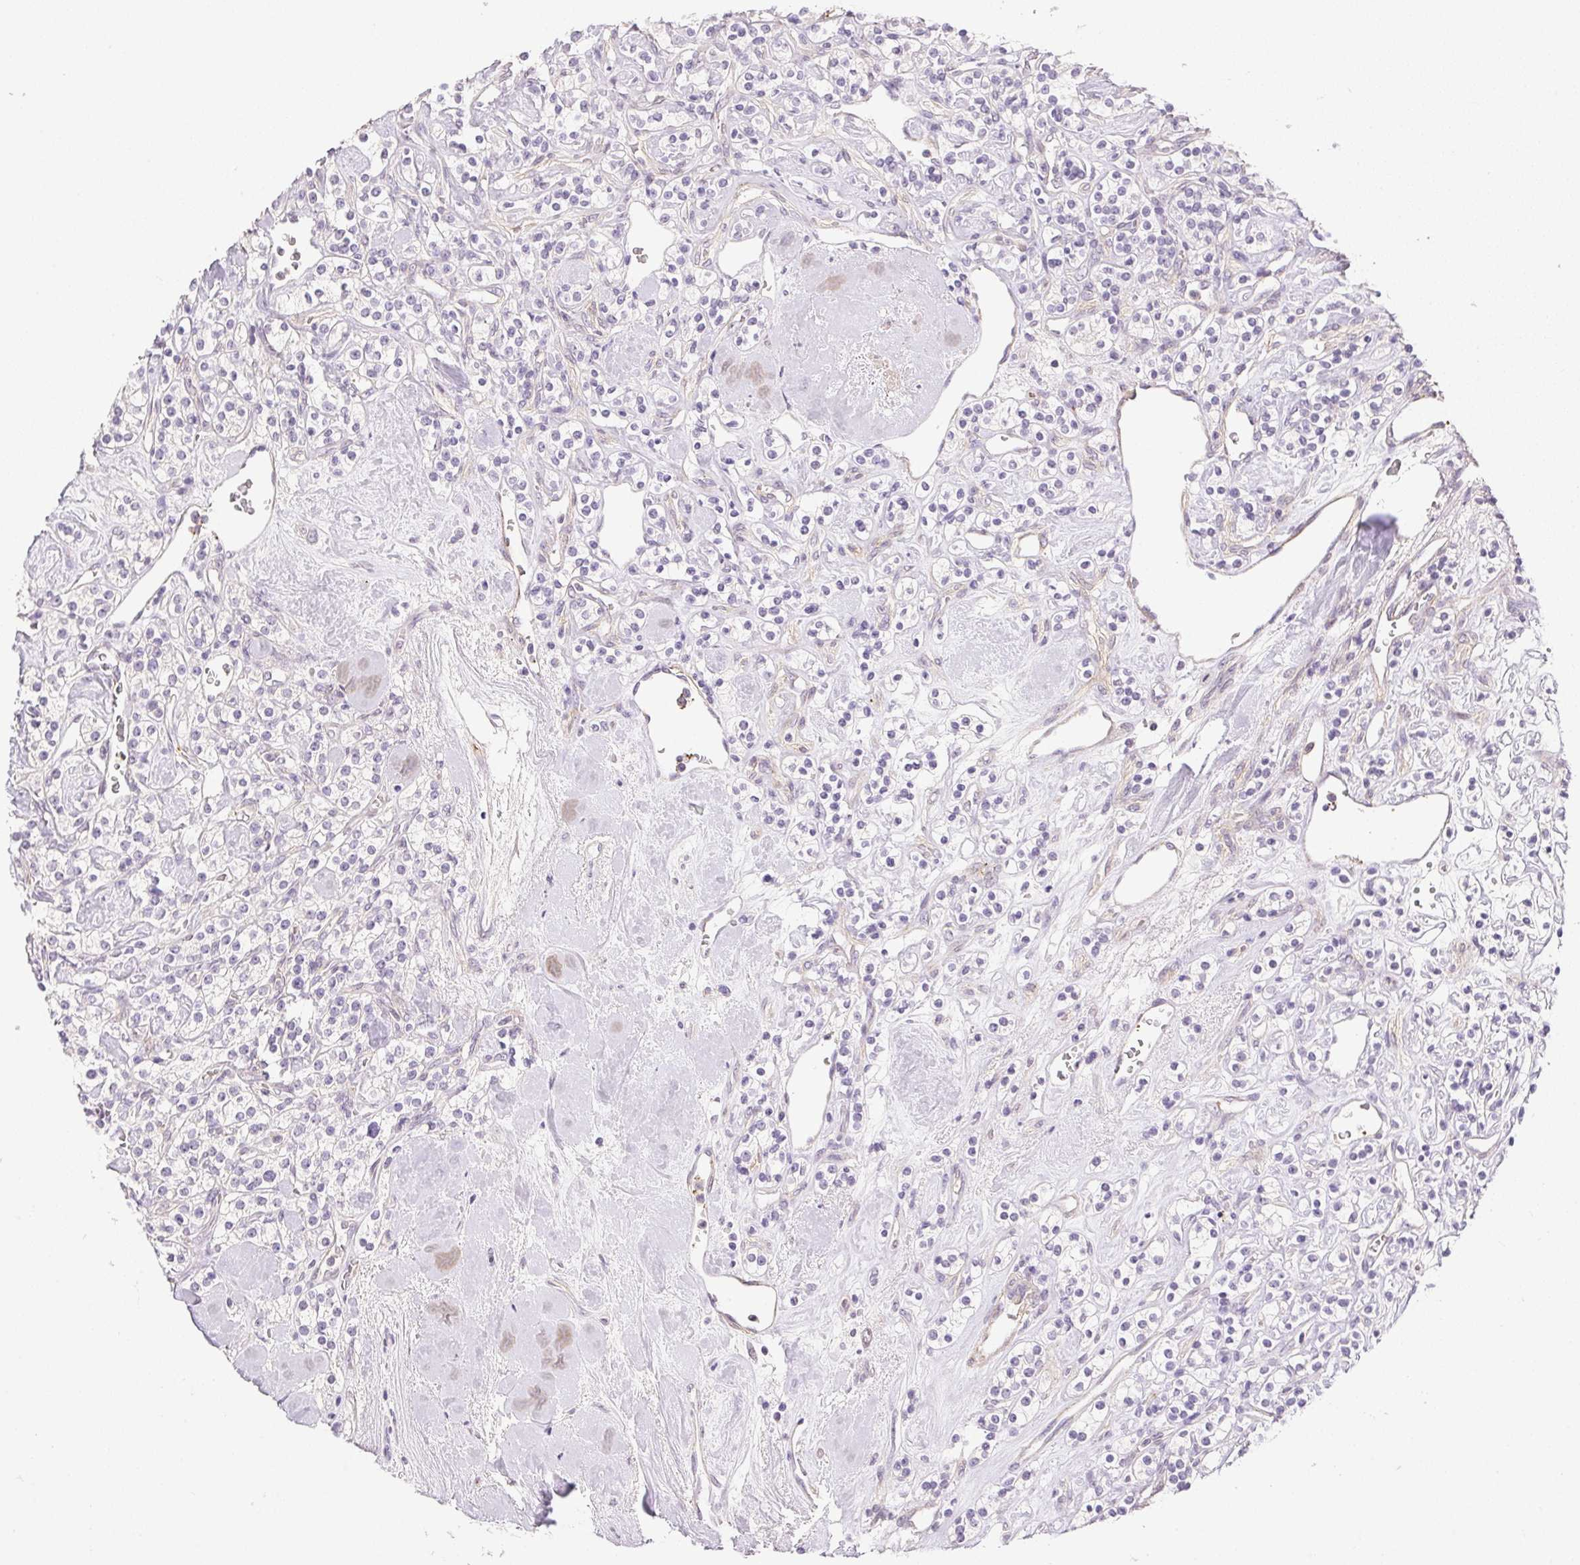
{"staining": {"intensity": "negative", "quantity": "none", "location": "none"}, "tissue": "renal cancer", "cell_type": "Tumor cells", "image_type": "cancer", "snomed": [{"axis": "morphology", "description": "Adenocarcinoma, NOS"}, {"axis": "topography", "description": "Kidney"}], "caption": "Immunohistochemistry (IHC) photomicrograph of neoplastic tissue: renal cancer (adenocarcinoma) stained with DAB exhibits no significant protein staining in tumor cells.", "gene": "PRL", "patient": {"sex": "male", "age": 77}}